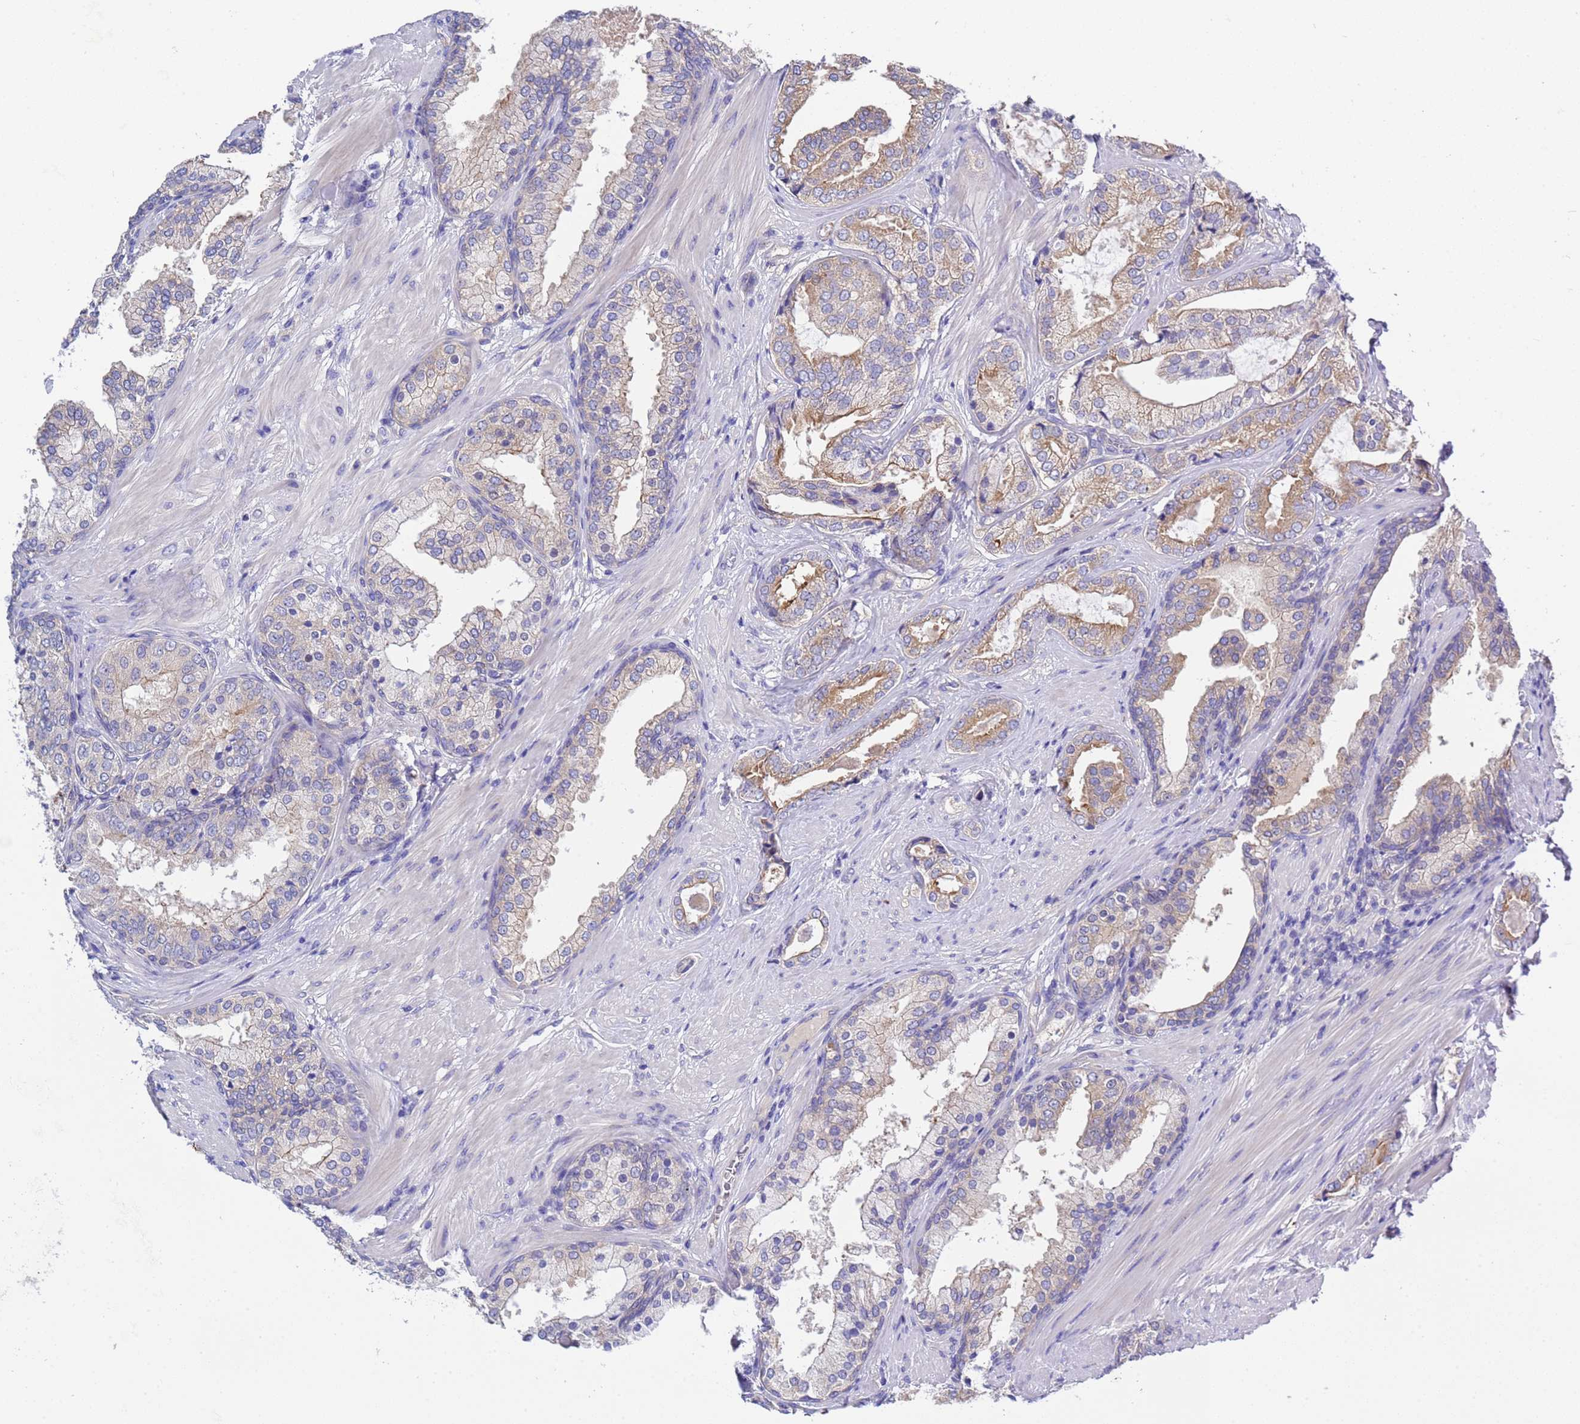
{"staining": {"intensity": "moderate", "quantity": "<25%", "location": "cytoplasmic/membranous"}, "tissue": "prostate cancer", "cell_type": "Tumor cells", "image_type": "cancer", "snomed": [{"axis": "morphology", "description": "Adenocarcinoma, High grade"}, {"axis": "topography", "description": "Prostate"}], "caption": "Immunohistochemistry (IHC) staining of high-grade adenocarcinoma (prostate), which exhibits low levels of moderate cytoplasmic/membranous staining in approximately <25% of tumor cells indicating moderate cytoplasmic/membranous protein positivity. The staining was performed using DAB (3,3'-diaminobenzidine) (brown) for protein detection and nuclei were counterstained in hematoxylin (blue).", "gene": "RC3H2", "patient": {"sex": "male", "age": 60}}